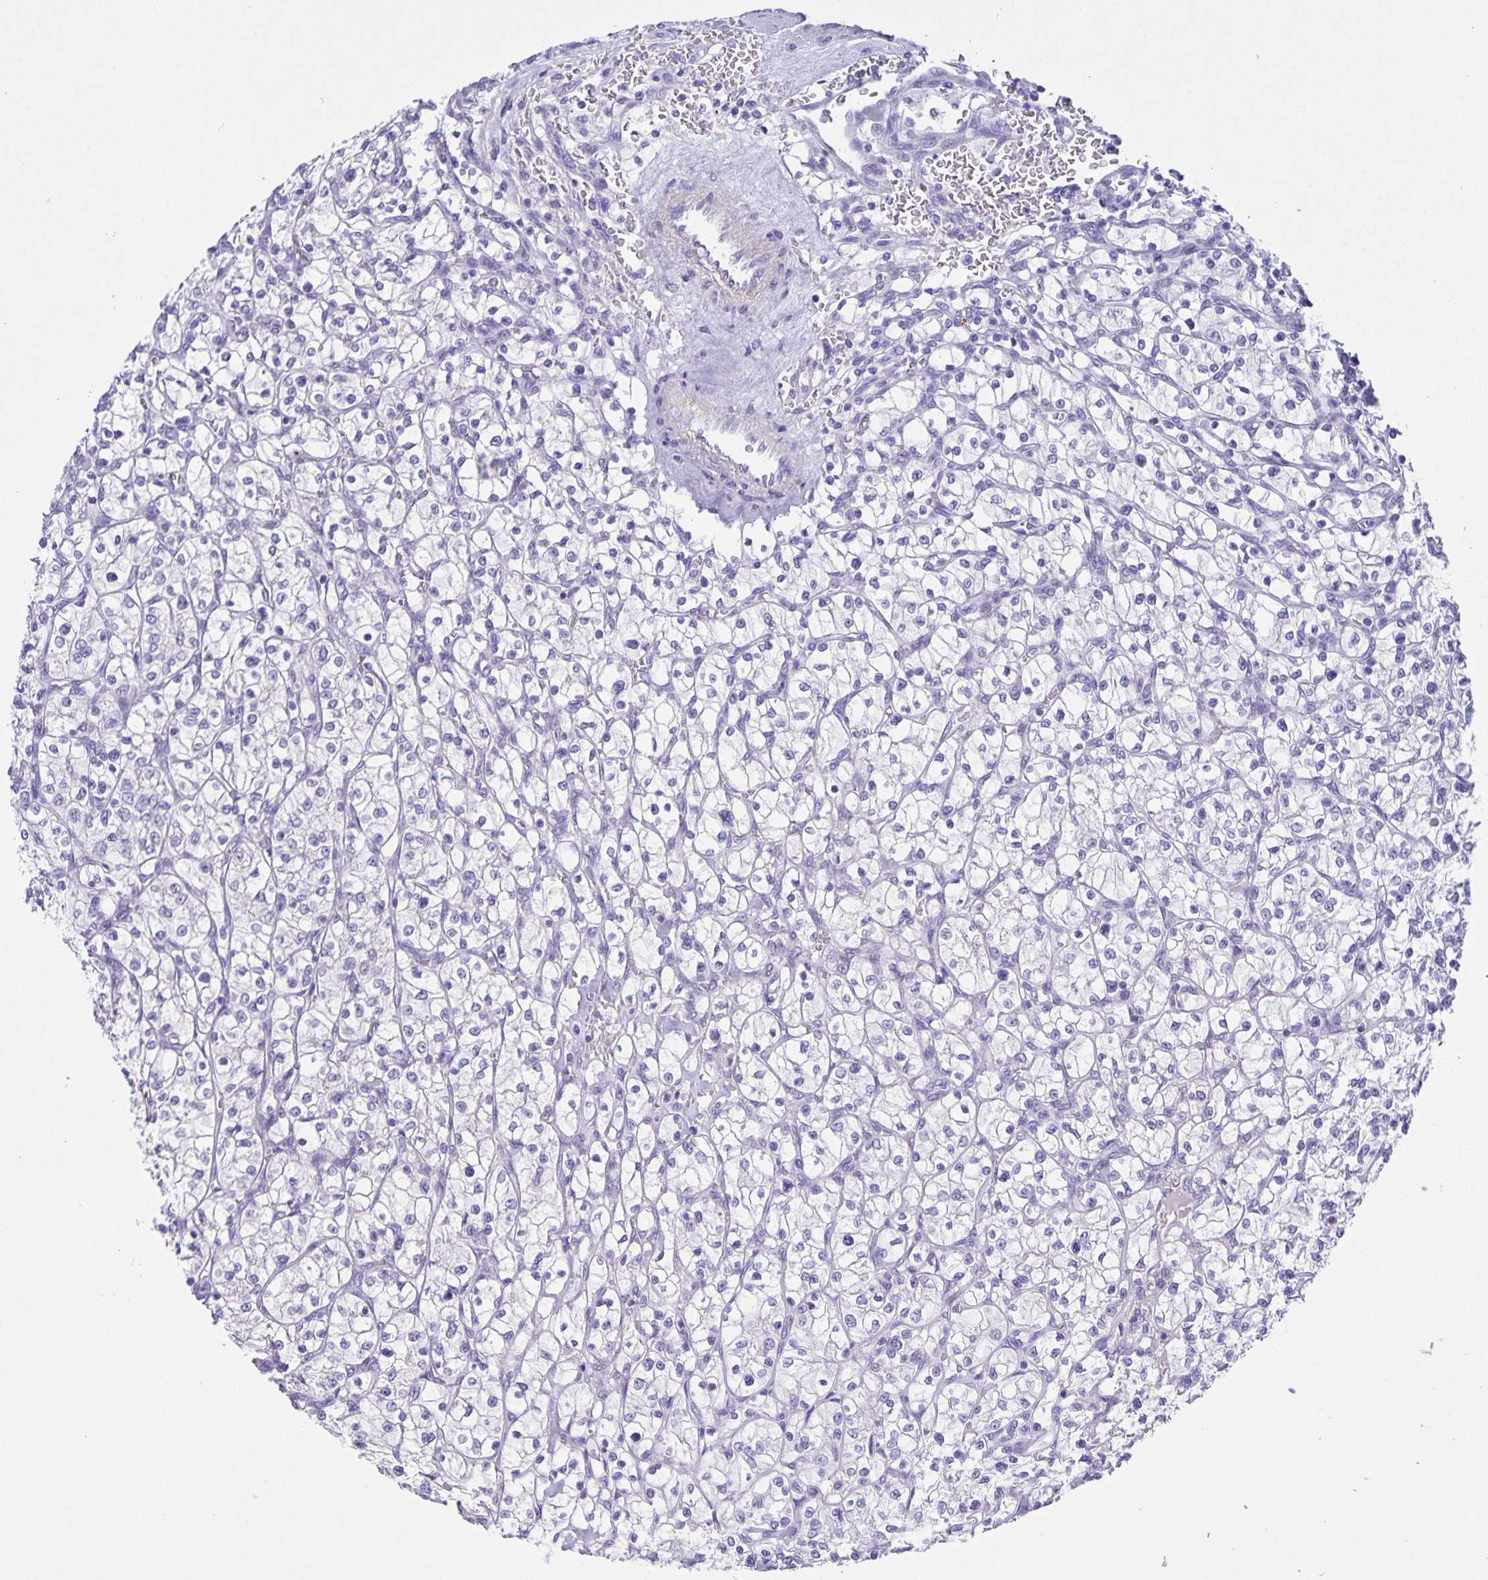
{"staining": {"intensity": "negative", "quantity": "none", "location": "none"}, "tissue": "renal cancer", "cell_type": "Tumor cells", "image_type": "cancer", "snomed": [{"axis": "morphology", "description": "Adenocarcinoma, NOS"}, {"axis": "topography", "description": "Kidney"}], "caption": "Immunohistochemistry (IHC) image of neoplastic tissue: renal cancer (adenocarcinoma) stained with DAB (3,3'-diaminobenzidine) displays no significant protein staining in tumor cells.", "gene": "UBQLN3", "patient": {"sex": "female", "age": 64}}